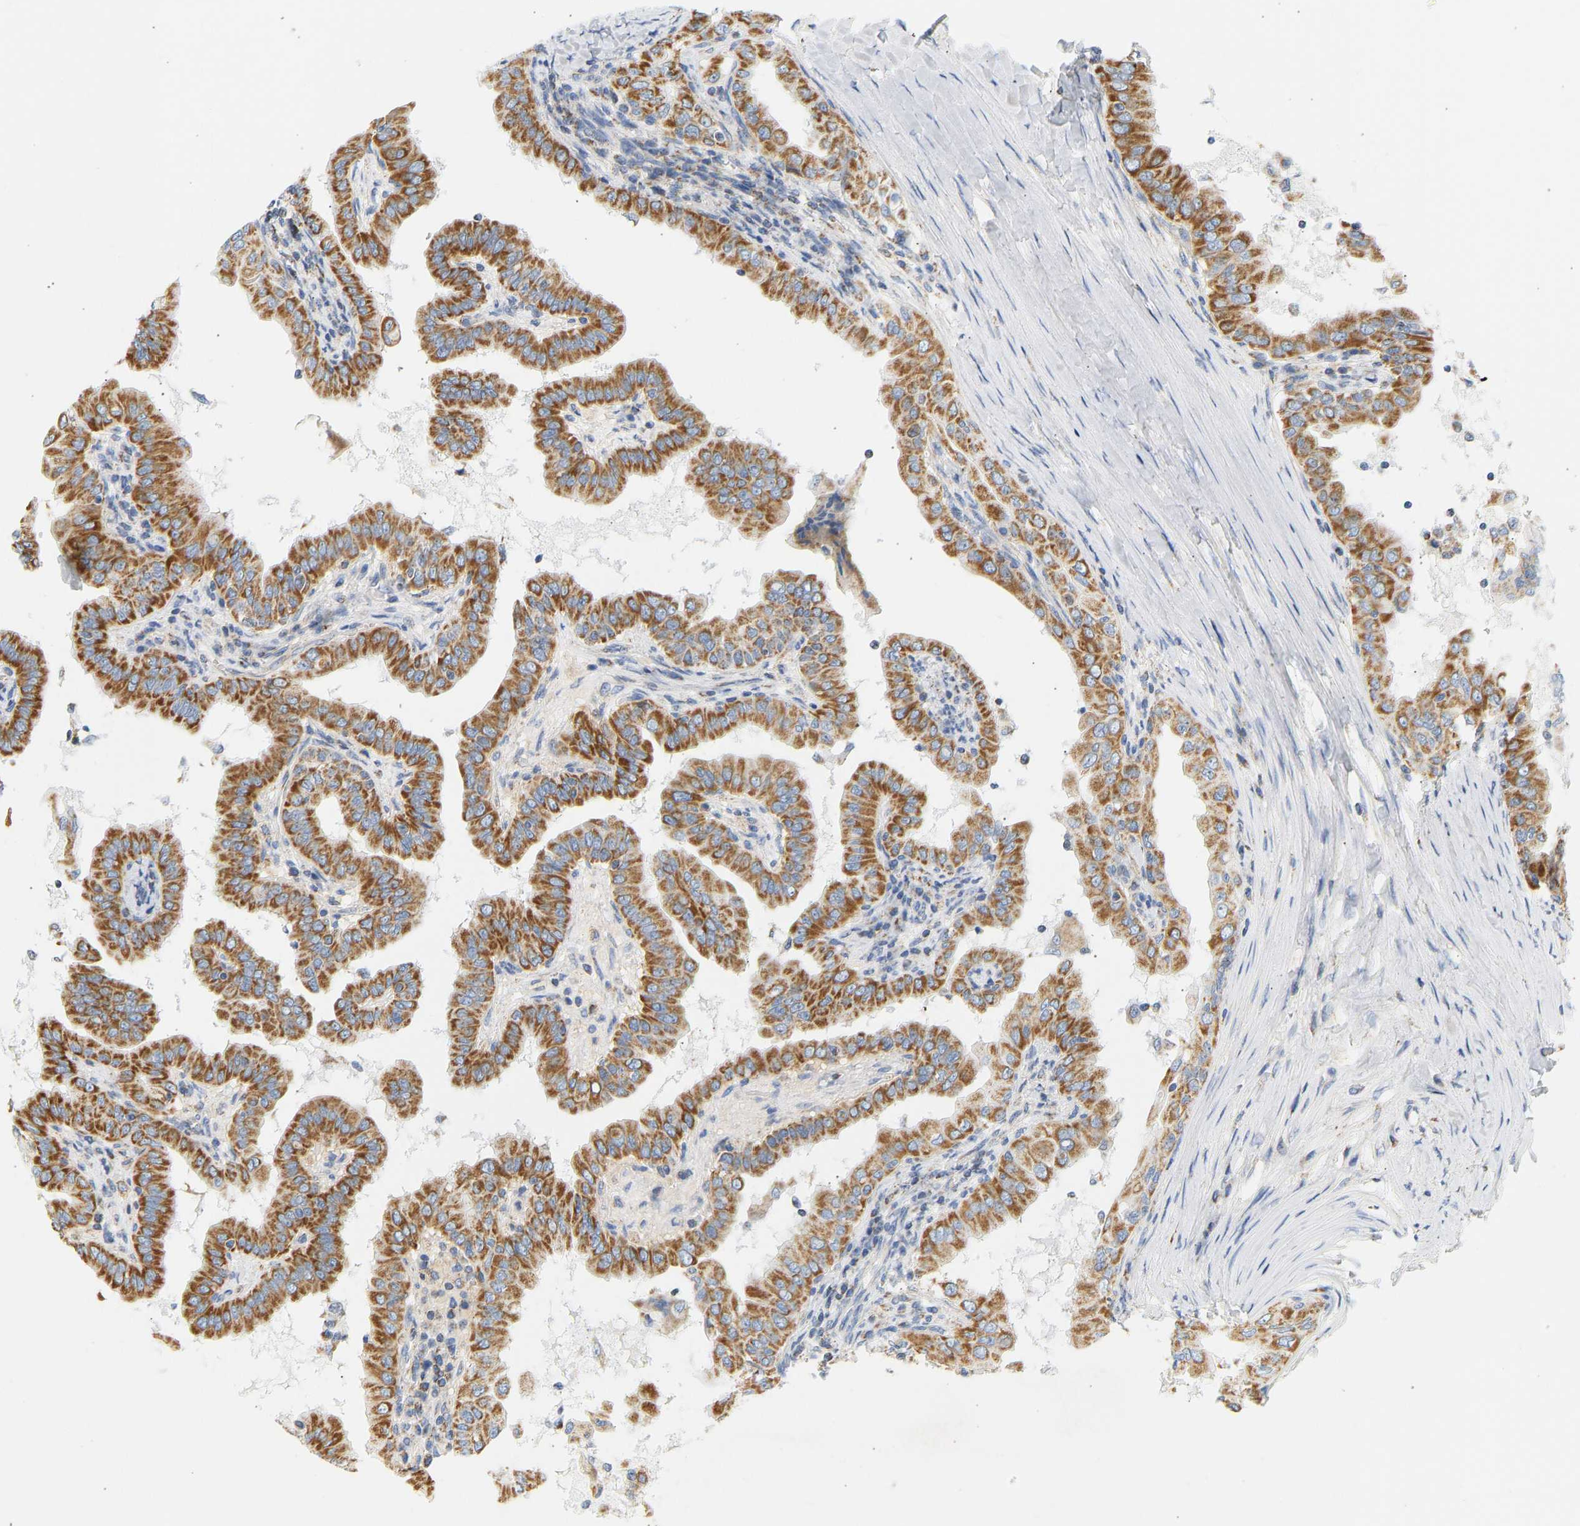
{"staining": {"intensity": "strong", "quantity": ">75%", "location": "cytoplasmic/membranous"}, "tissue": "thyroid cancer", "cell_type": "Tumor cells", "image_type": "cancer", "snomed": [{"axis": "morphology", "description": "Papillary adenocarcinoma, NOS"}, {"axis": "topography", "description": "Thyroid gland"}], "caption": "Immunohistochemistry photomicrograph of thyroid cancer (papillary adenocarcinoma) stained for a protein (brown), which demonstrates high levels of strong cytoplasmic/membranous expression in about >75% of tumor cells.", "gene": "GRPEL2", "patient": {"sex": "male", "age": 33}}